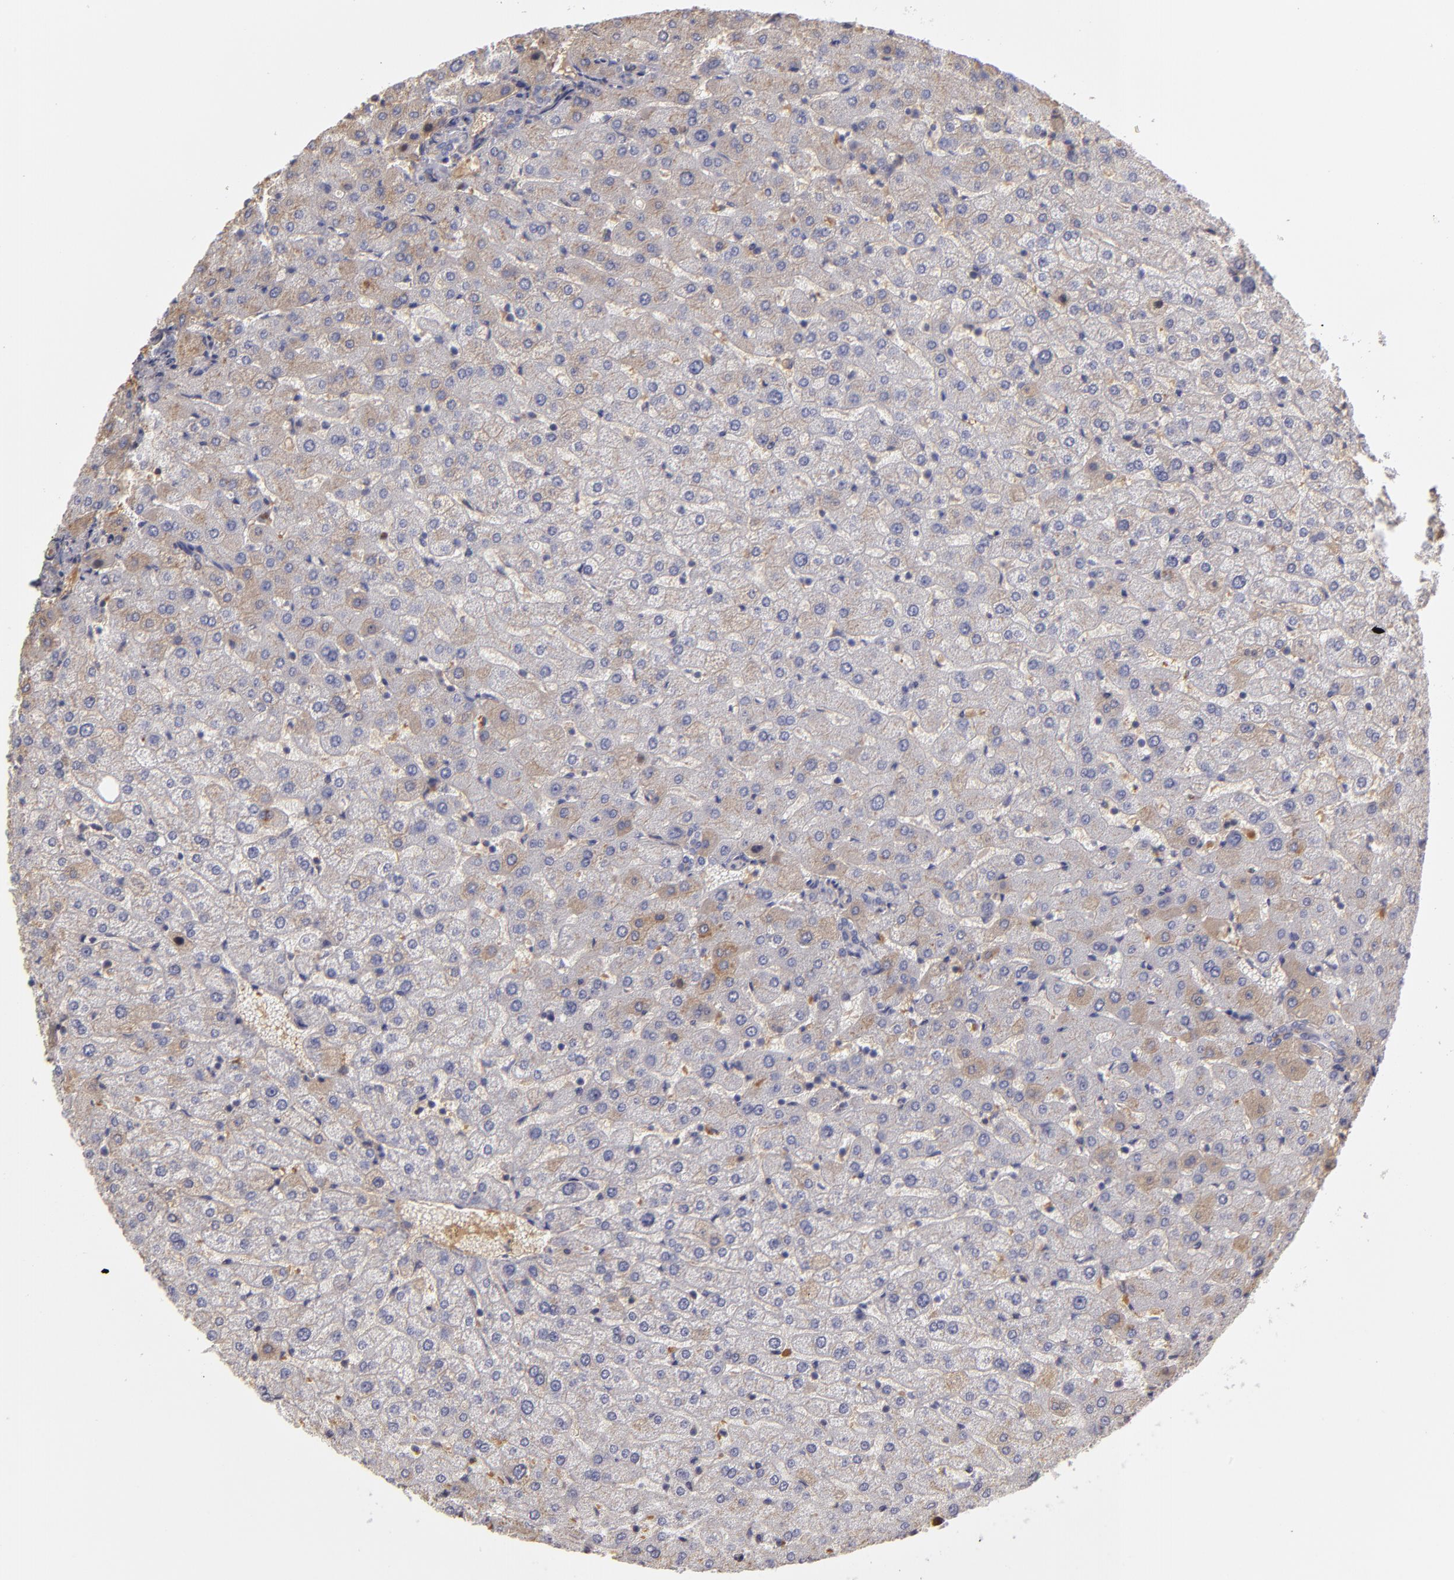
{"staining": {"intensity": "negative", "quantity": "none", "location": "none"}, "tissue": "liver", "cell_type": "Cholangiocytes", "image_type": "normal", "snomed": [{"axis": "morphology", "description": "Normal tissue, NOS"}, {"axis": "morphology", "description": "Fibrosis, NOS"}, {"axis": "topography", "description": "Liver"}], "caption": "This is a photomicrograph of IHC staining of unremarkable liver, which shows no expression in cholangiocytes.", "gene": "SERPINA1", "patient": {"sex": "female", "age": 29}}